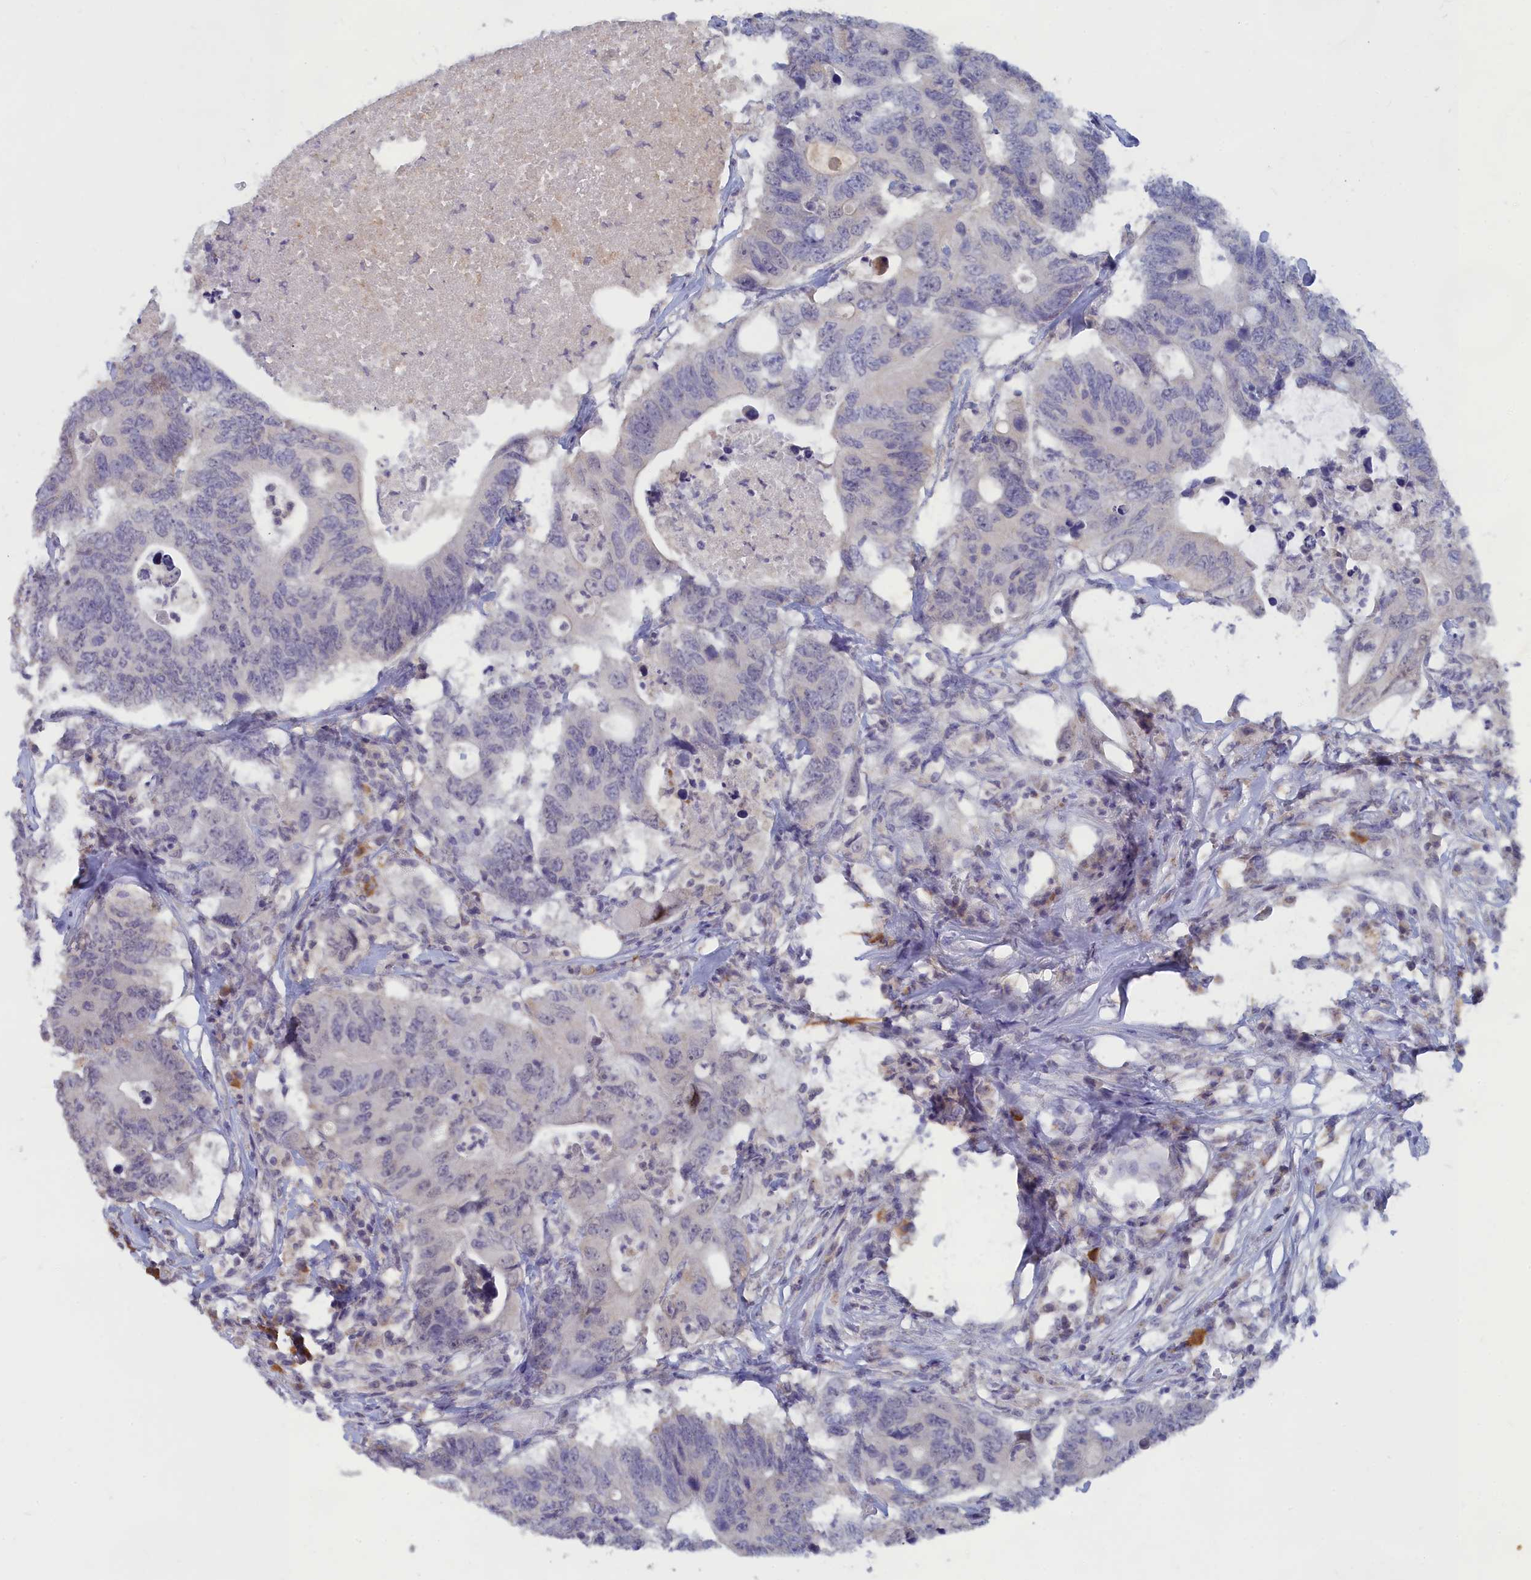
{"staining": {"intensity": "negative", "quantity": "none", "location": "none"}, "tissue": "colorectal cancer", "cell_type": "Tumor cells", "image_type": "cancer", "snomed": [{"axis": "morphology", "description": "Adenocarcinoma, NOS"}, {"axis": "topography", "description": "Colon"}], "caption": "Human colorectal cancer (adenocarcinoma) stained for a protein using IHC shows no staining in tumor cells.", "gene": "LRIF1", "patient": {"sex": "male", "age": 71}}